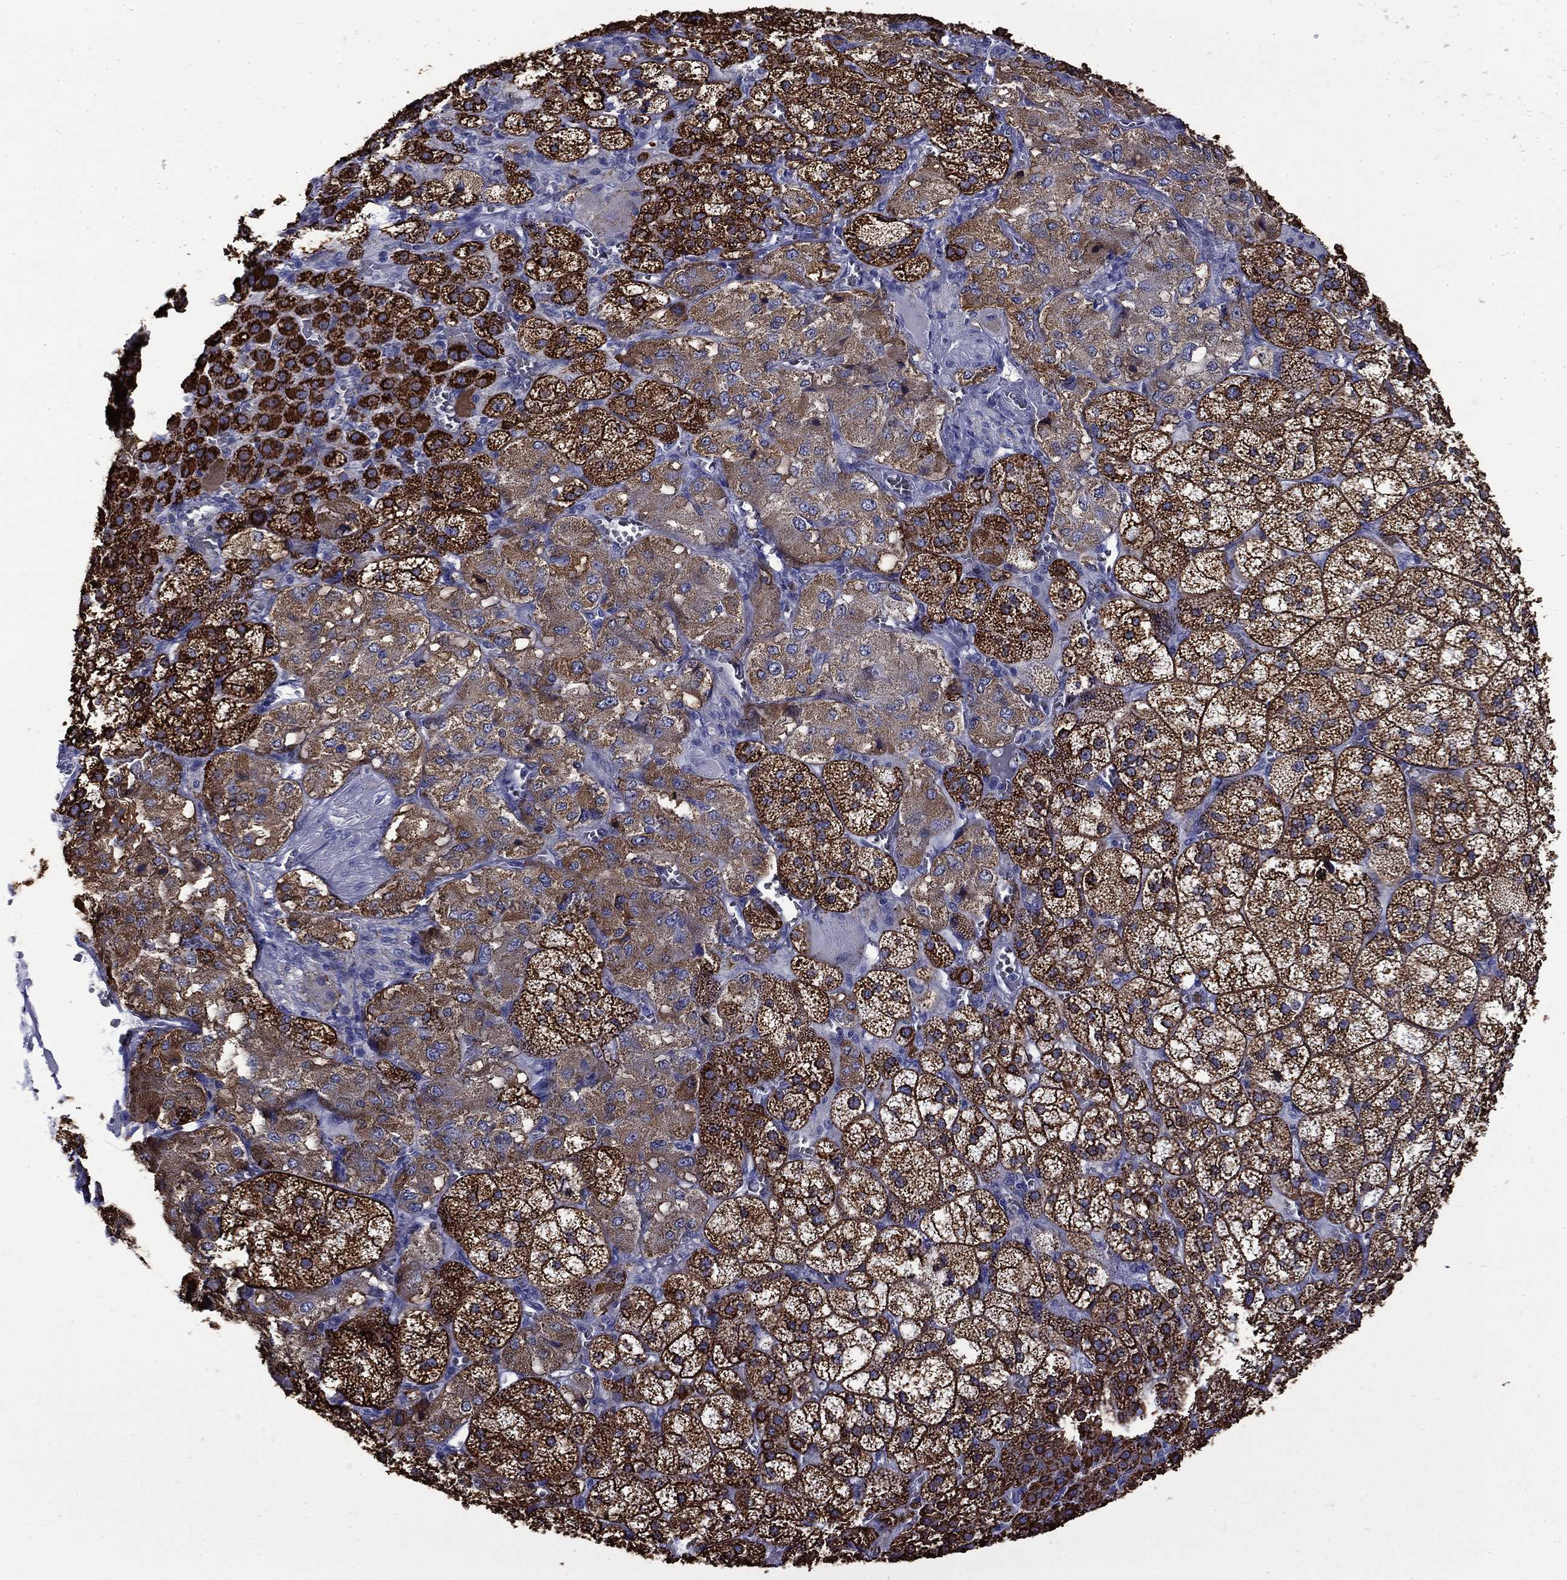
{"staining": {"intensity": "strong", "quantity": ">75%", "location": "cytoplasmic/membranous"}, "tissue": "adrenal gland", "cell_type": "Glandular cells", "image_type": "normal", "snomed": [{"axis": "morphology", "description": "Normal tissue, NOS"}, {"axis": "topography", "description": "Adrenal gland"}], "caption": "Normal adrenal gland was stained to show a protein in brown. There is high levels of strong cytoplasmic/membranous positivity in approximately >75% of glandular cells.", "gene": "MGARP", "patient": {"sex": "female", "age": 60}}